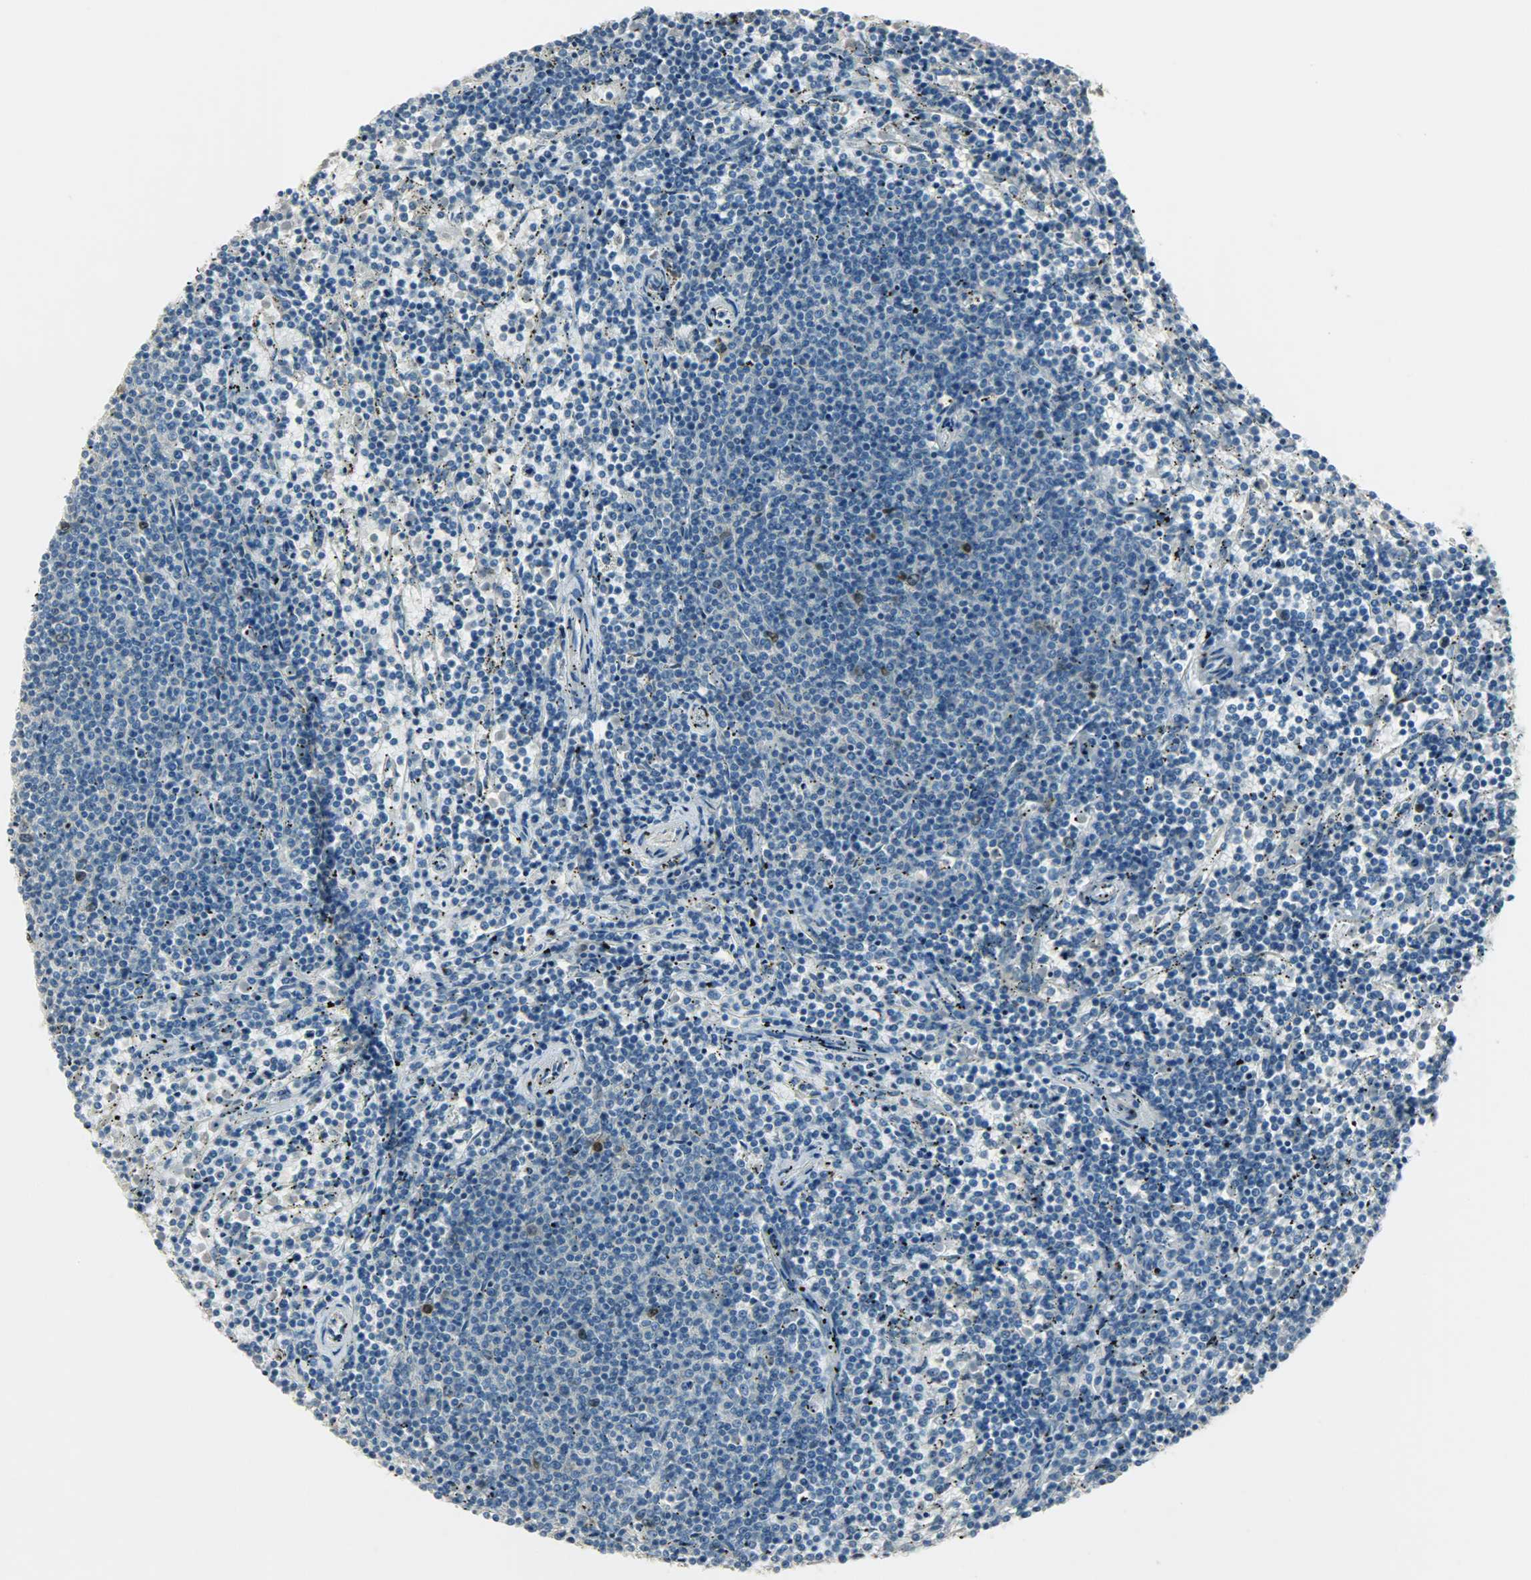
{"staining": {"intensity": "negative", "quantity": "none", "location": "none"}, "tissue": "lymphoma", "cell_type": "Tumor cells", "image_type": "cancer", "snomed": [{"axis": "morphology", "description": "Malignant lymphoma, non-Hodgkin's type, Low grade"}, {"axis": "topography", "description": "Spleen"}], "caption": "High power microscopy histopathology image of an immunohistochemistry image of malignant lymphoma, non-Hodgkin's type (low-grade), revealing no significant staining in tumor cells.", "gene": "TPX2", "patient": {"sex": "female", "age": 50}}